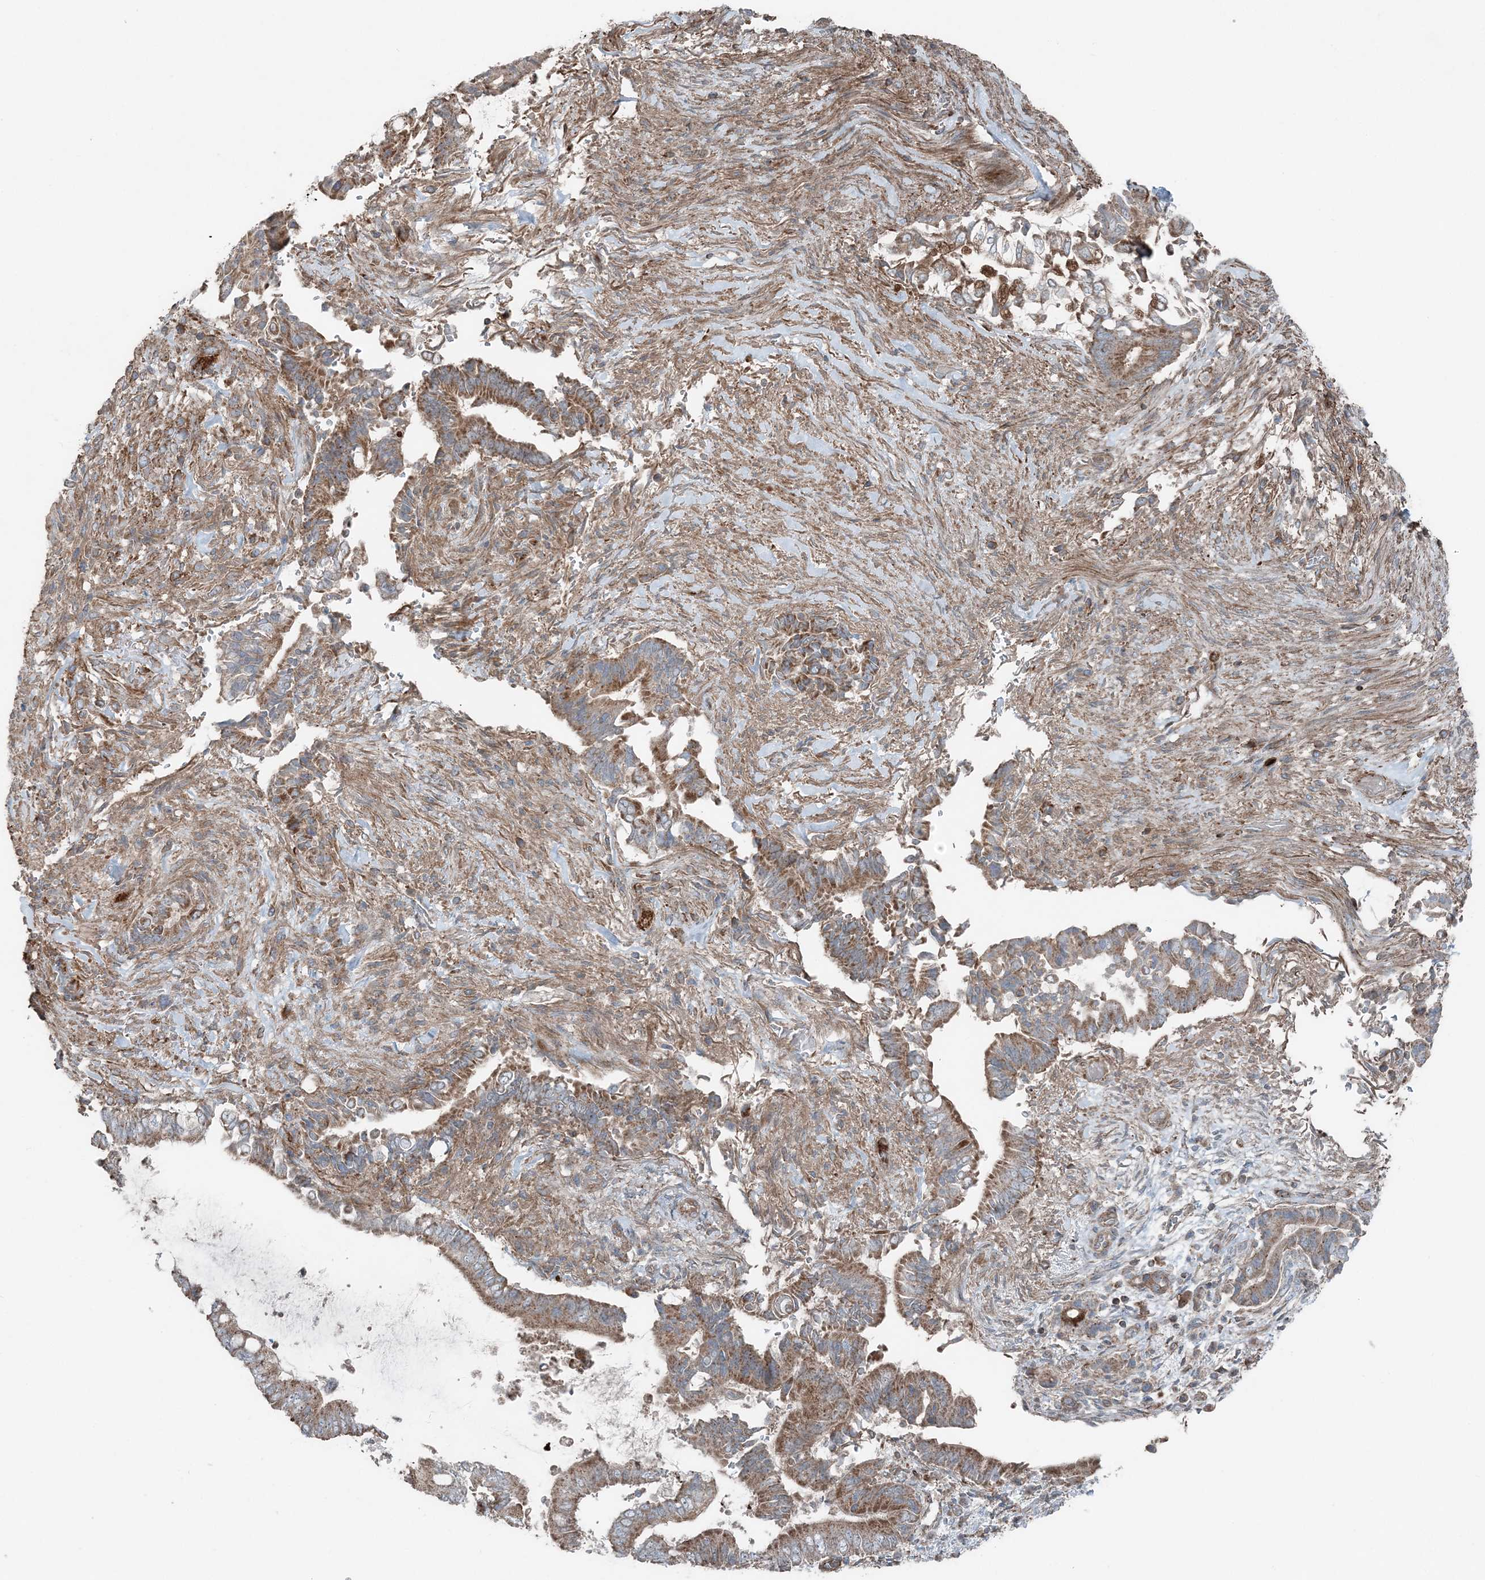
{"staining": {"intensity": "moderate", "quantity": ">75%", "location": "cytoplasmic/membranous"}, "tissue": "pancreatic cancer", "cell_type": "Tumor cells", "image_type": "cancer", "snomed": [{"axis": "morphology", "description": "Adenocarcinoma, NOS"}, {"axis": "topography", "description": "Pancreas"}], "caption": "Tumor cells exhibit medium levels of moderate cytoplasmic/membranous positivity in approximately >75% of cells in pancreatic adenocarcinoma.", "gene": "KY", "patient": {"sex": "male", "age": 68}}